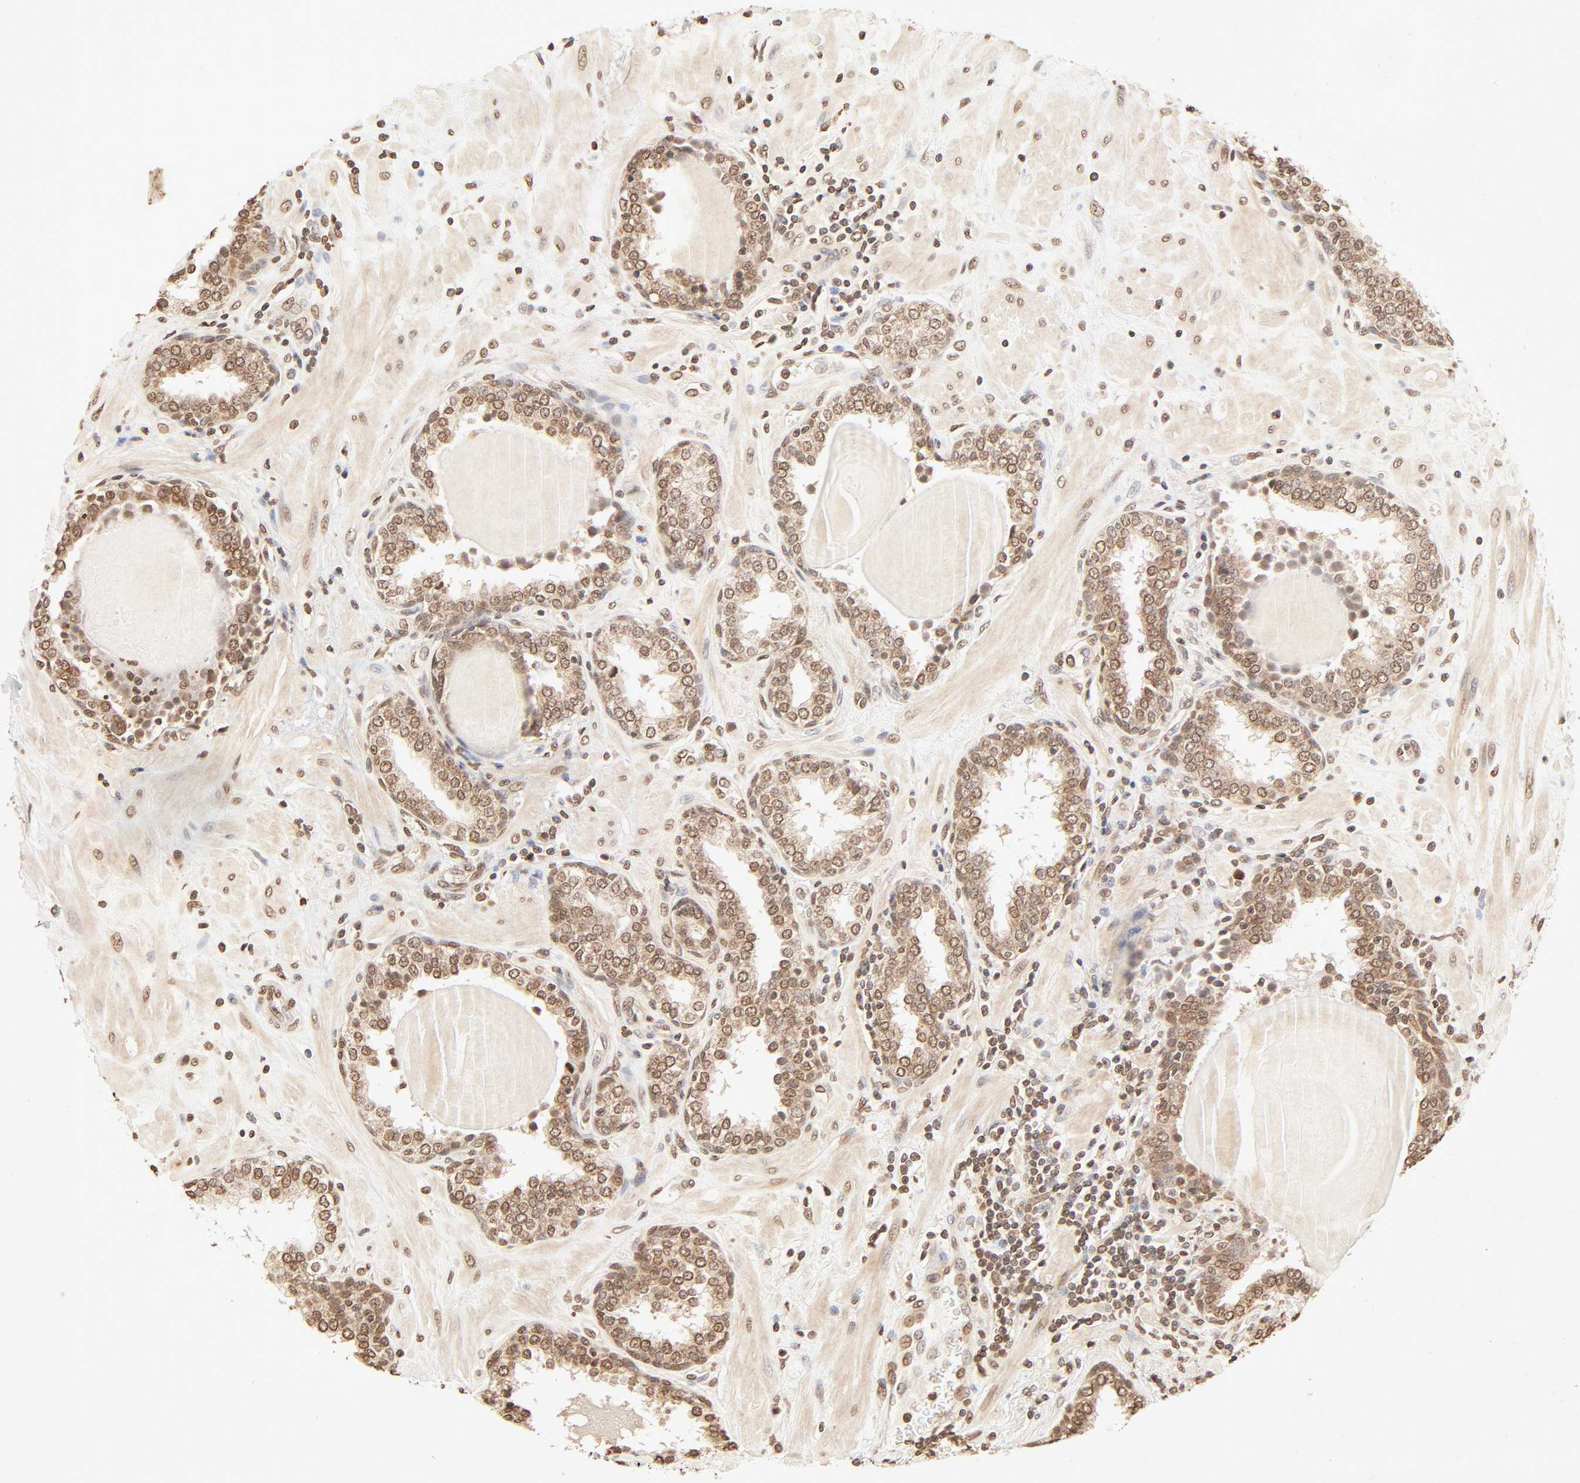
{"staining": {"intensity": "moderate", "quantity": ">75%", "location": "cytoplasmic/membranous,nuclear"}, "tissue": "prostate", "cell_type": "Glandular cells", "image_type": "normal", "snomed": [{"axis": "morphology", "description": "Normal tissue, NOS"}, {"axis": "topography", "description": "Prostate"}], "caption": "This is a histology image of immunohistochemistry staining of normal prostate, which shows moderate staining in the cytoplasmic/membranous,nuclear of glandular cells.", "gene": "TBL1X", "patient": {"sex": "male", "age": 51}}